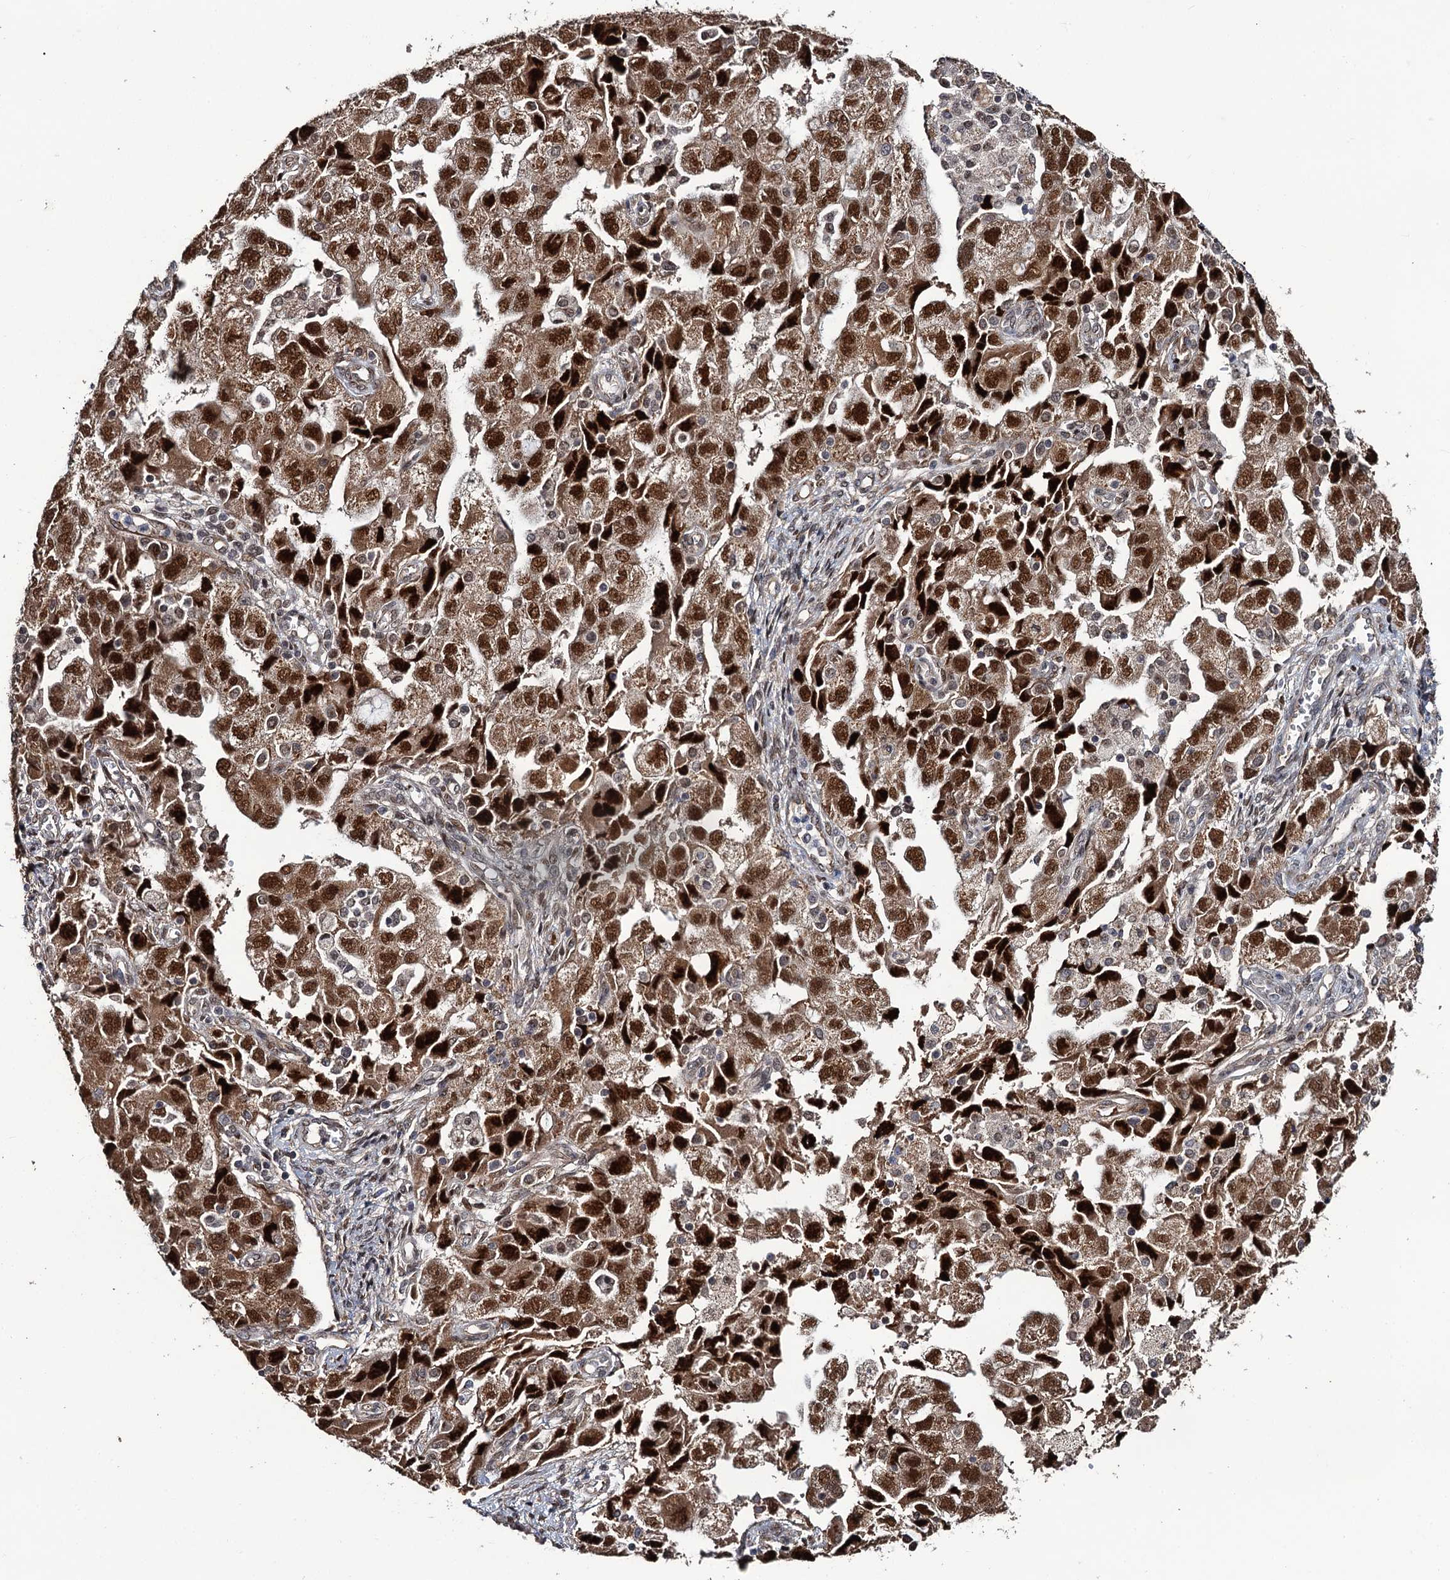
{"staining": {"intensity": "strong", "quantity": ">75%", "location": "nuclear"}, "tissue": "ovarian cancer", "cell_type": "Tumor cells", "image_type": "cancer", "snomed": [{"axis": "morphology", "description": "Carcinoma, NOS"}, {"axis": "morphology", "description": "Cystadenocarcinoma, serous, NOS"}, {"axis": "topography", "description": "Ovary"}], "caption": "The micrograph reveals staining of ovarian cancer (serous cystadenocarcinoma), revealing strong nuclear protein staining (brown color) within tumor cells.", "gene": "LRRC63", "patient": {"sex": "female", "age": 69}}